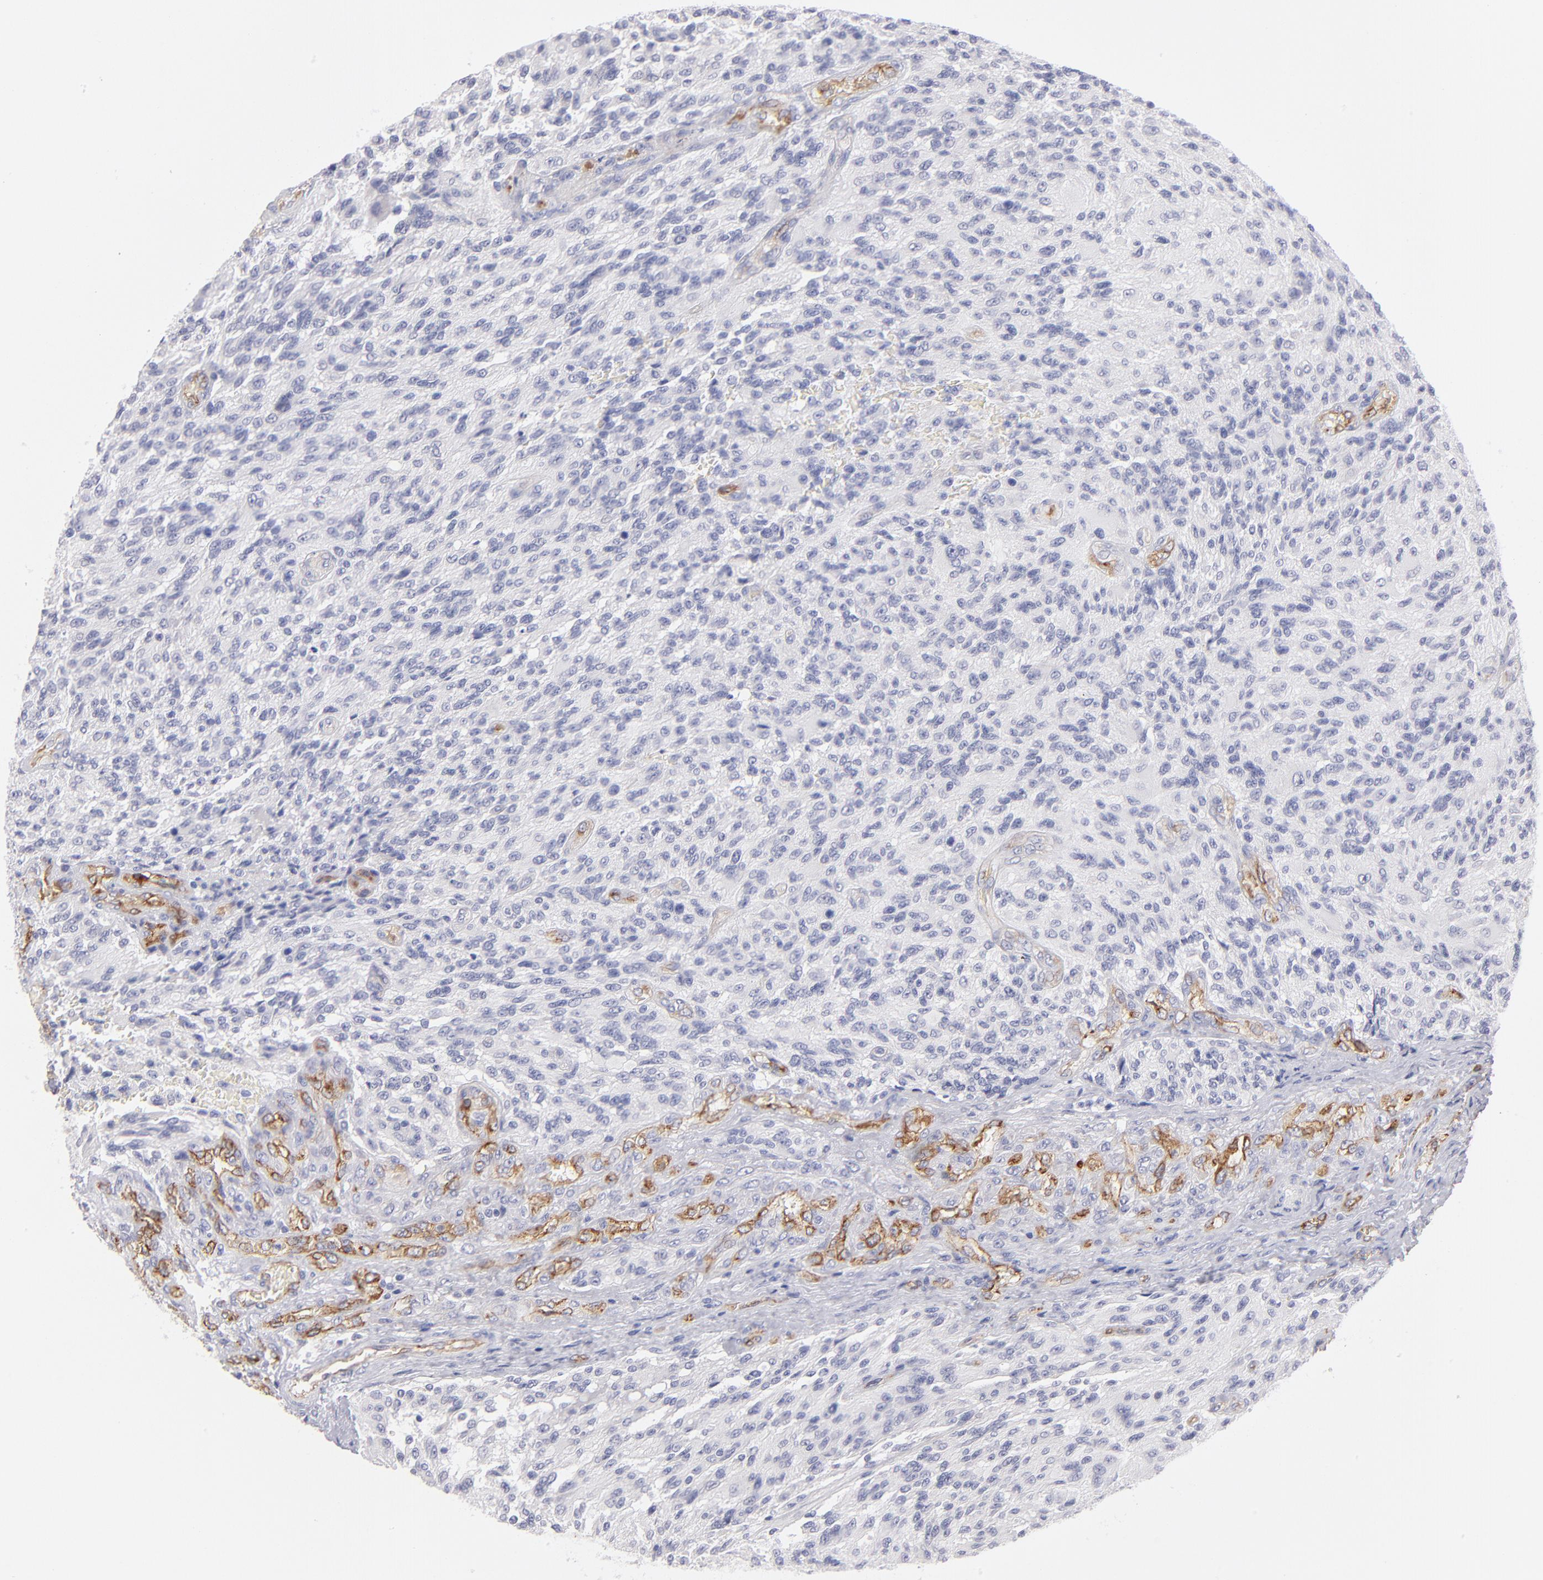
{"staining": {"intensity": "negative", "quantity": "none", "location": "none"}, "tissue": "glioma", "cell_type": "Tumor cells", "image_type": "cancer", "snomed": [{"axis": "morphology", "description": "Normal tissue, NOS"}, {"axis": "morphology", "description": "Glioma, malignant, High grade"}, {"axis": "topography", "description": "Cerebral cortex"}], "caption": "Image shows no significant protein staining in tumor cells of malignant high-grade glioma.", "gene": "PLVAP", "patient": {"sex": "male", "age": 56}}